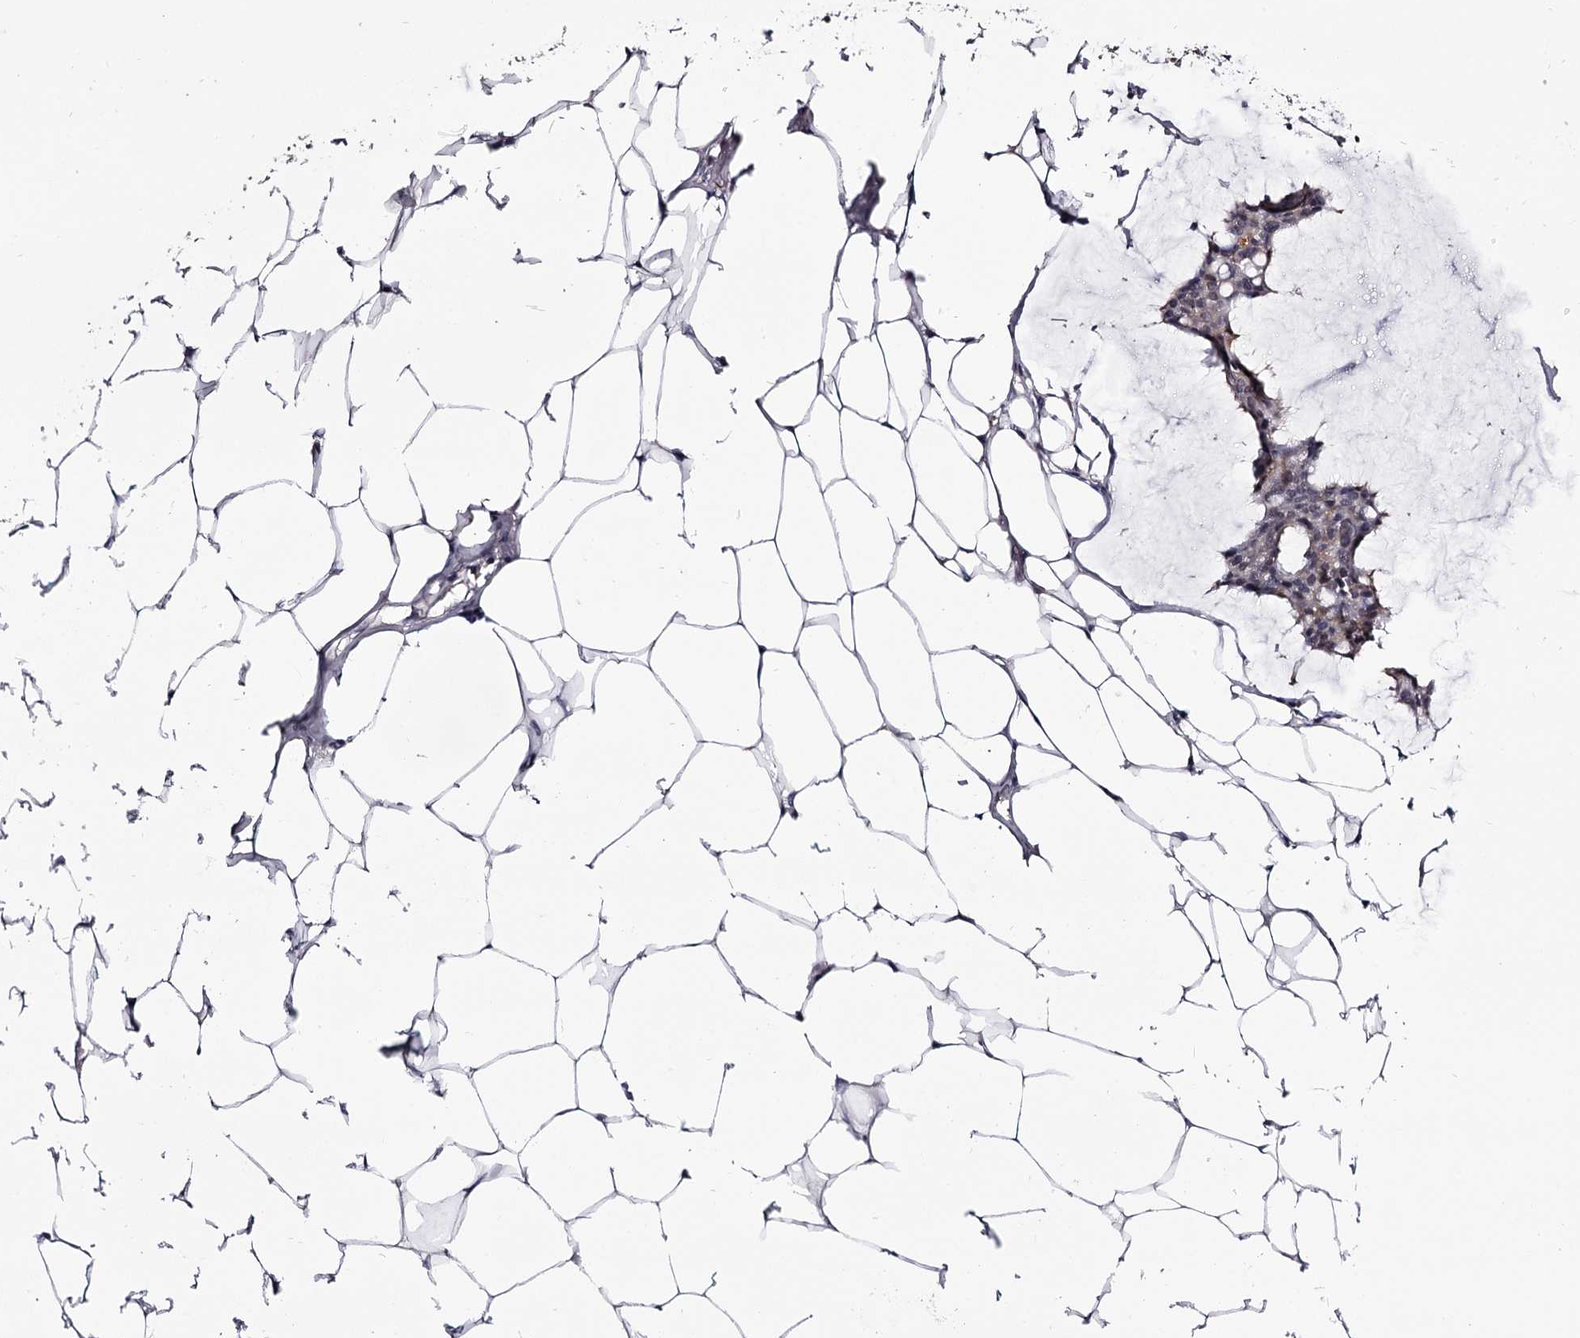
{"staining": {"intensity": "weak", "quantity": "<25%", "location": "nuclear"}, "tissue": "breast cancer", "cell_type": "Tumor cells", "image_type": "cancer", "snomed": [{"axis": "morphology", "description": "Duct carcinoma"}, {"axis": "topography", "description": "Breast"}], "caption": "The image exhibits no staining of tumor cells in breast cancer. Nuclei are stained in blue.", "gene": "GSTO1", "patient": {"sex": "female", "age": 93}}